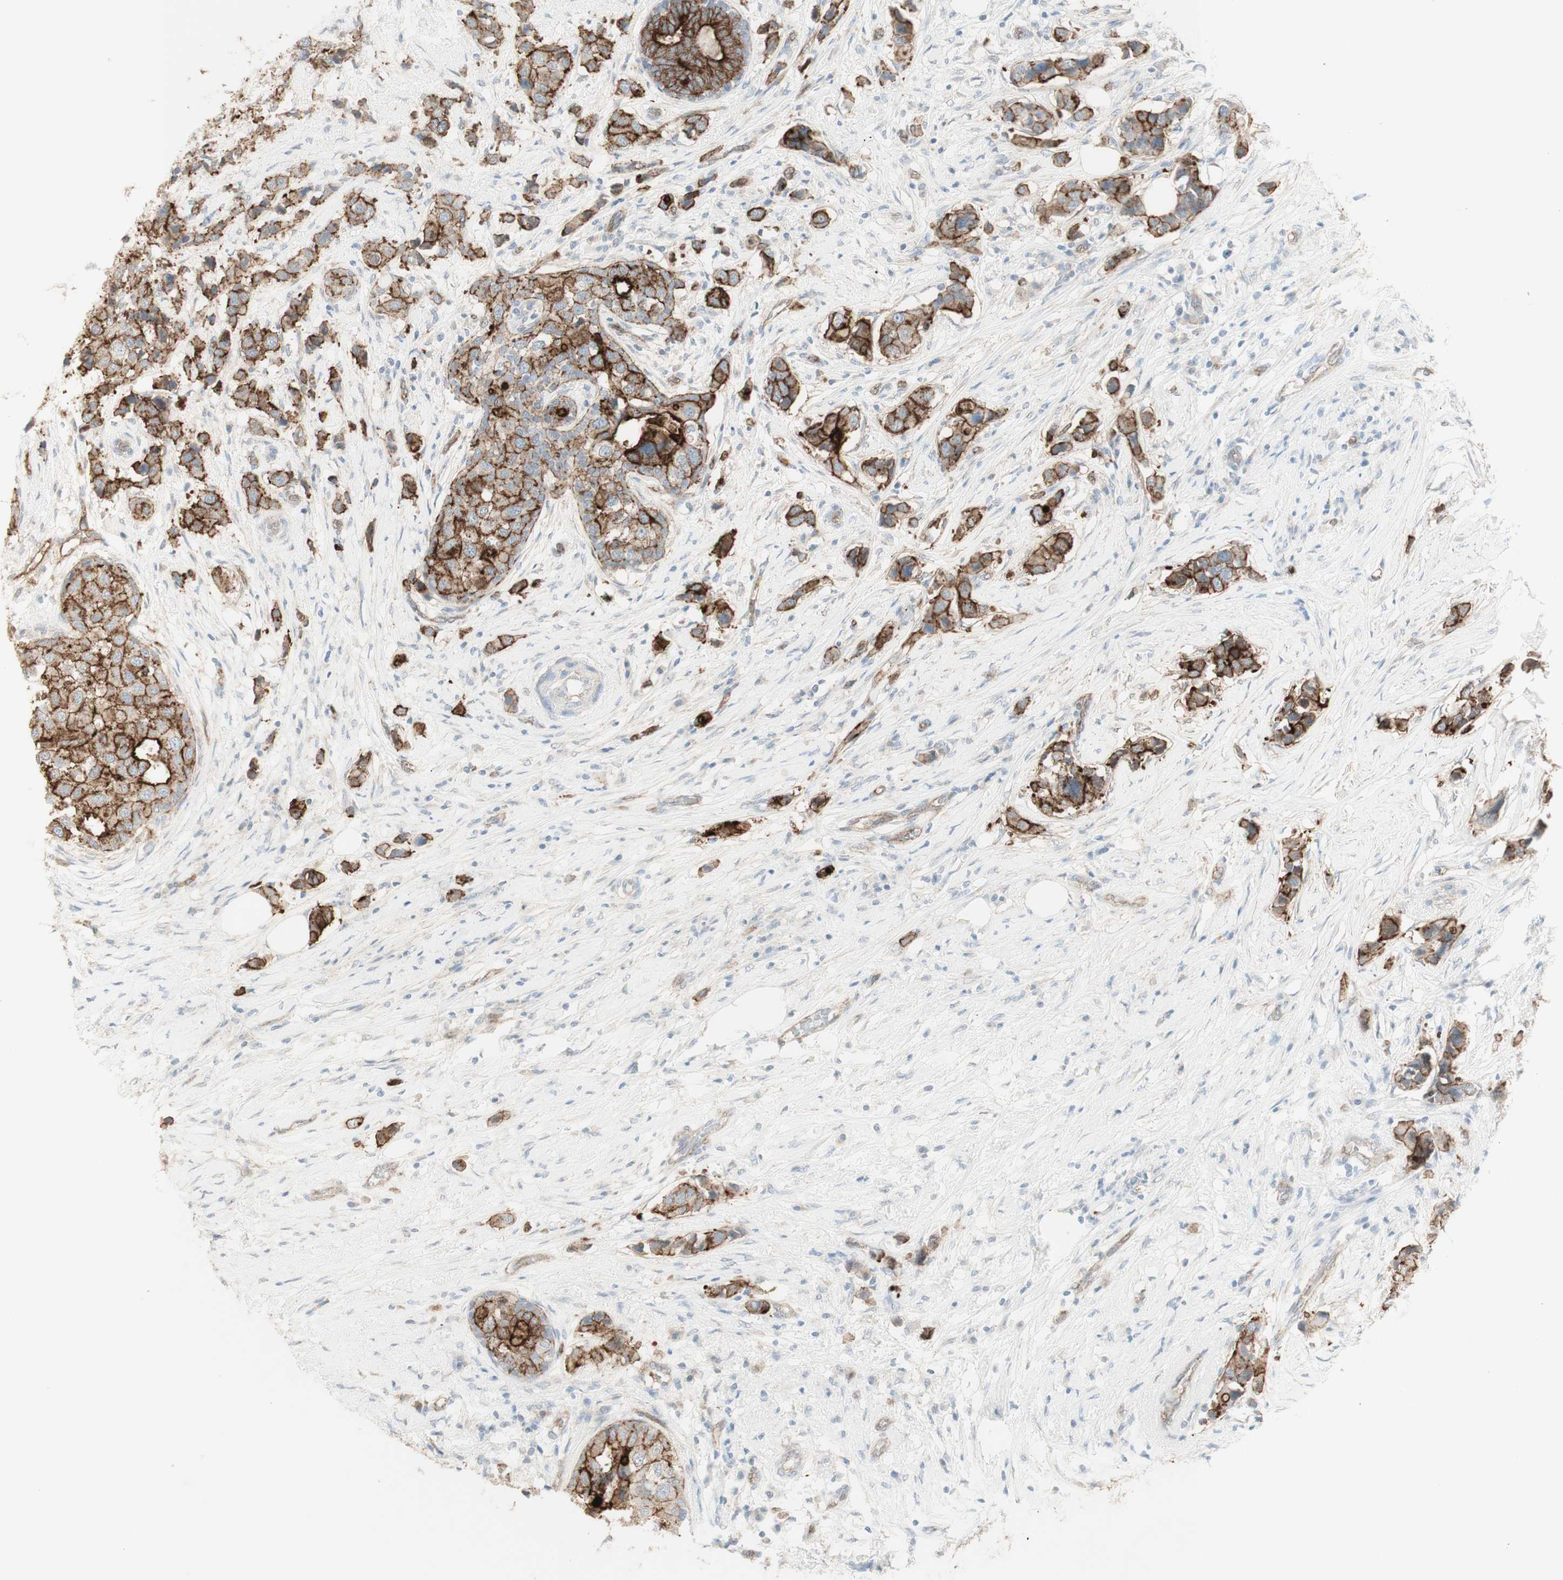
{"staining": {"intensity": "moderate", "quantity": "25%-75%", "location": "cytoplasmic/membranous"}, "tissue": "breast cancer", "cell_type": "Tumor cells", "image_type": "cancer", "snomed": [{"axis": "morphology", "description": "Normal tissue, NOS"}, {"axis": "morphology", "description": "Duct carcinoma"}, {"axis": "topography", "description": "Breast"}], "caption": "A histopathology image of human breast cancer stained for a protein displays moderate cytoplasmic/membranous brown staining in tumor cells.", "gene": "MYO6", "patient": {"sex": "female", "age": 50}}